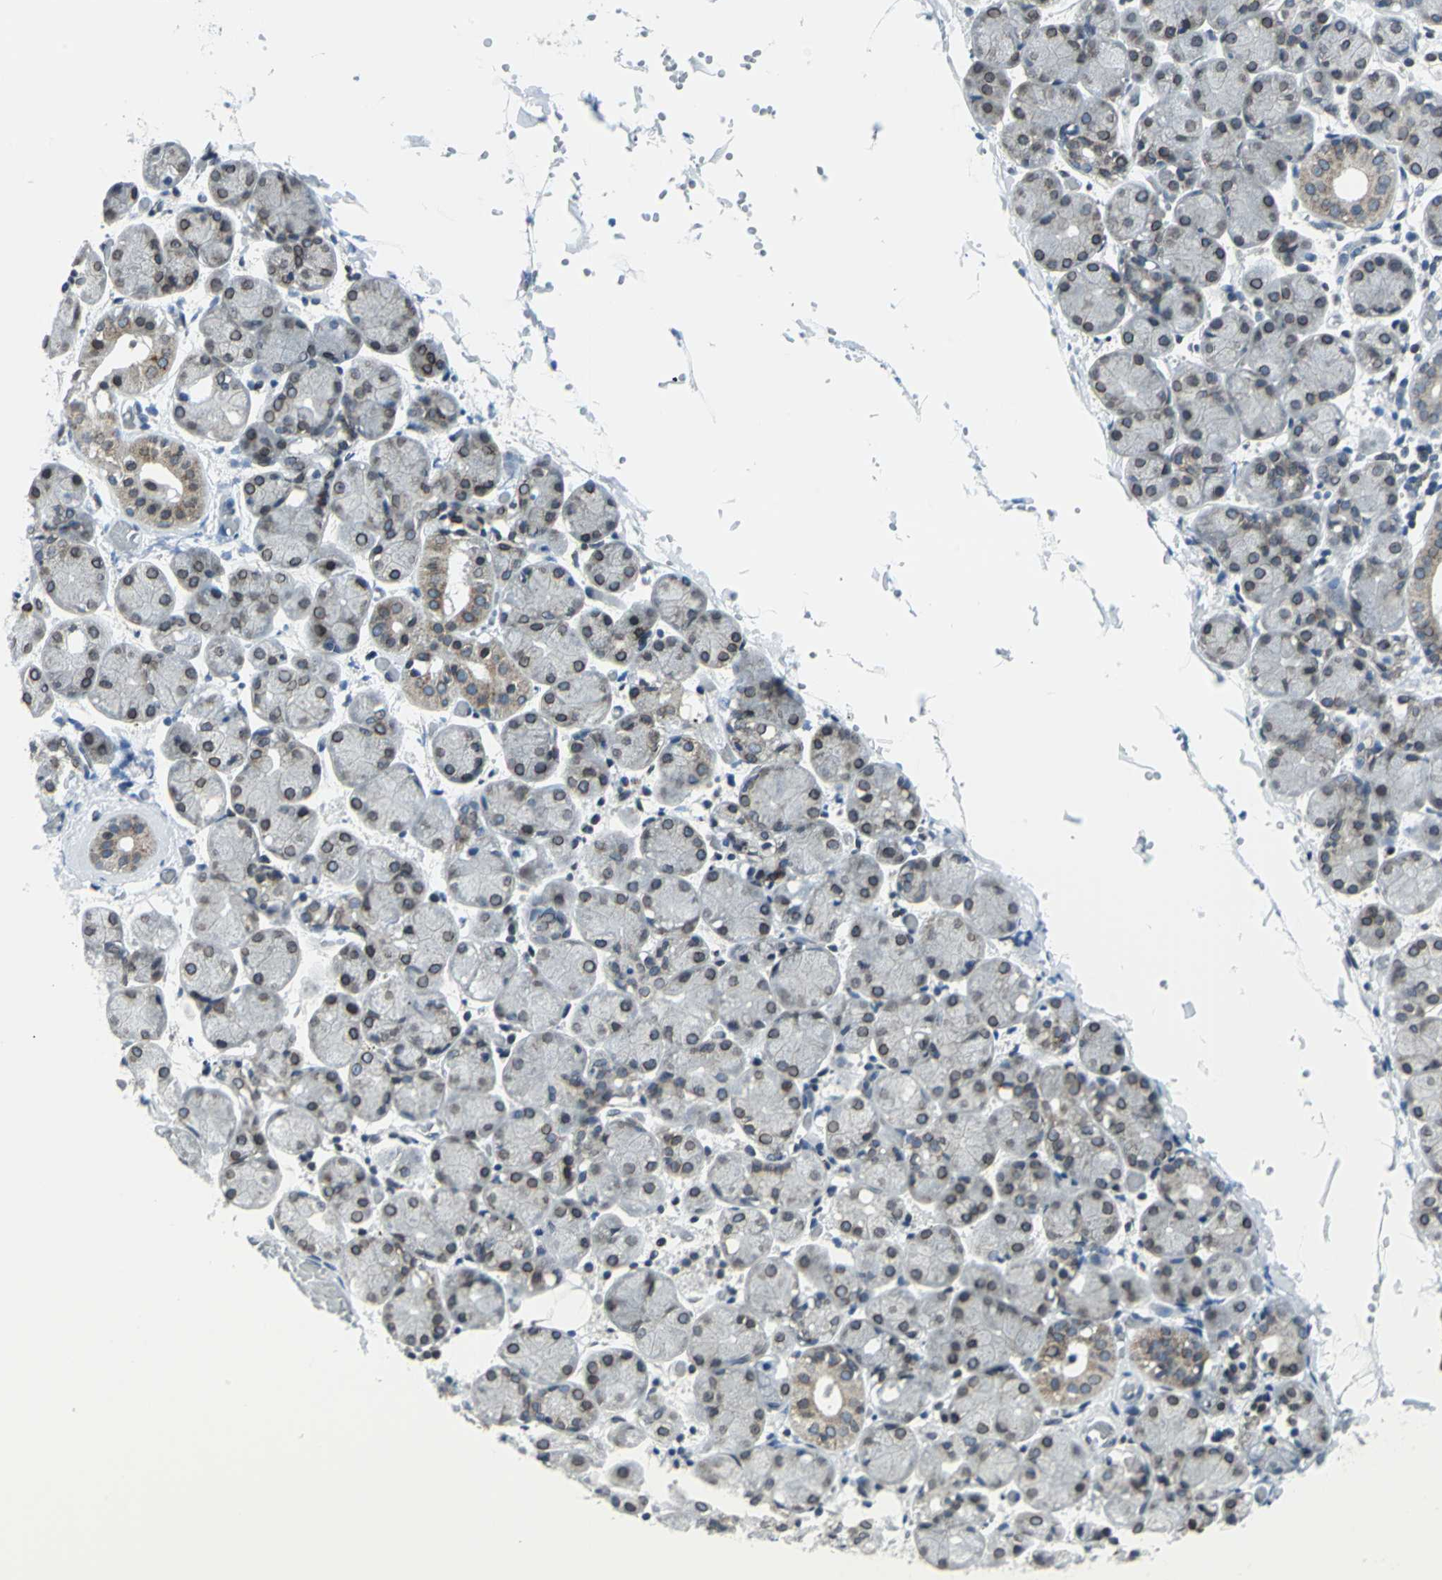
{"staining": {"intensity": "moderate", "quantity": ">75%", "location": "cytoplasmic/membranous,nuclear"}, "tissue": "salivary gland", "cell_type": "Glandular cells", "image_type": "normal", "snomed": [{"axis": "morphology", "description": "Normal tissue, NOS"}, {"axis": "topography", "description": "Salivary gland"}], "caption": "Immunohistochemistry (IHC) photomicrograph of normal salivary gland: salivary gland stained using IHC reveals medium levels of moderate protein expression localized specifically in the cytoplasmic/membranous,nuclear of glandular cells, appearing as a cytoplasmic/membranous,nuclear brown color.", "gene": "SNUPN", "patient": {"sex": "female", "age": 24}}